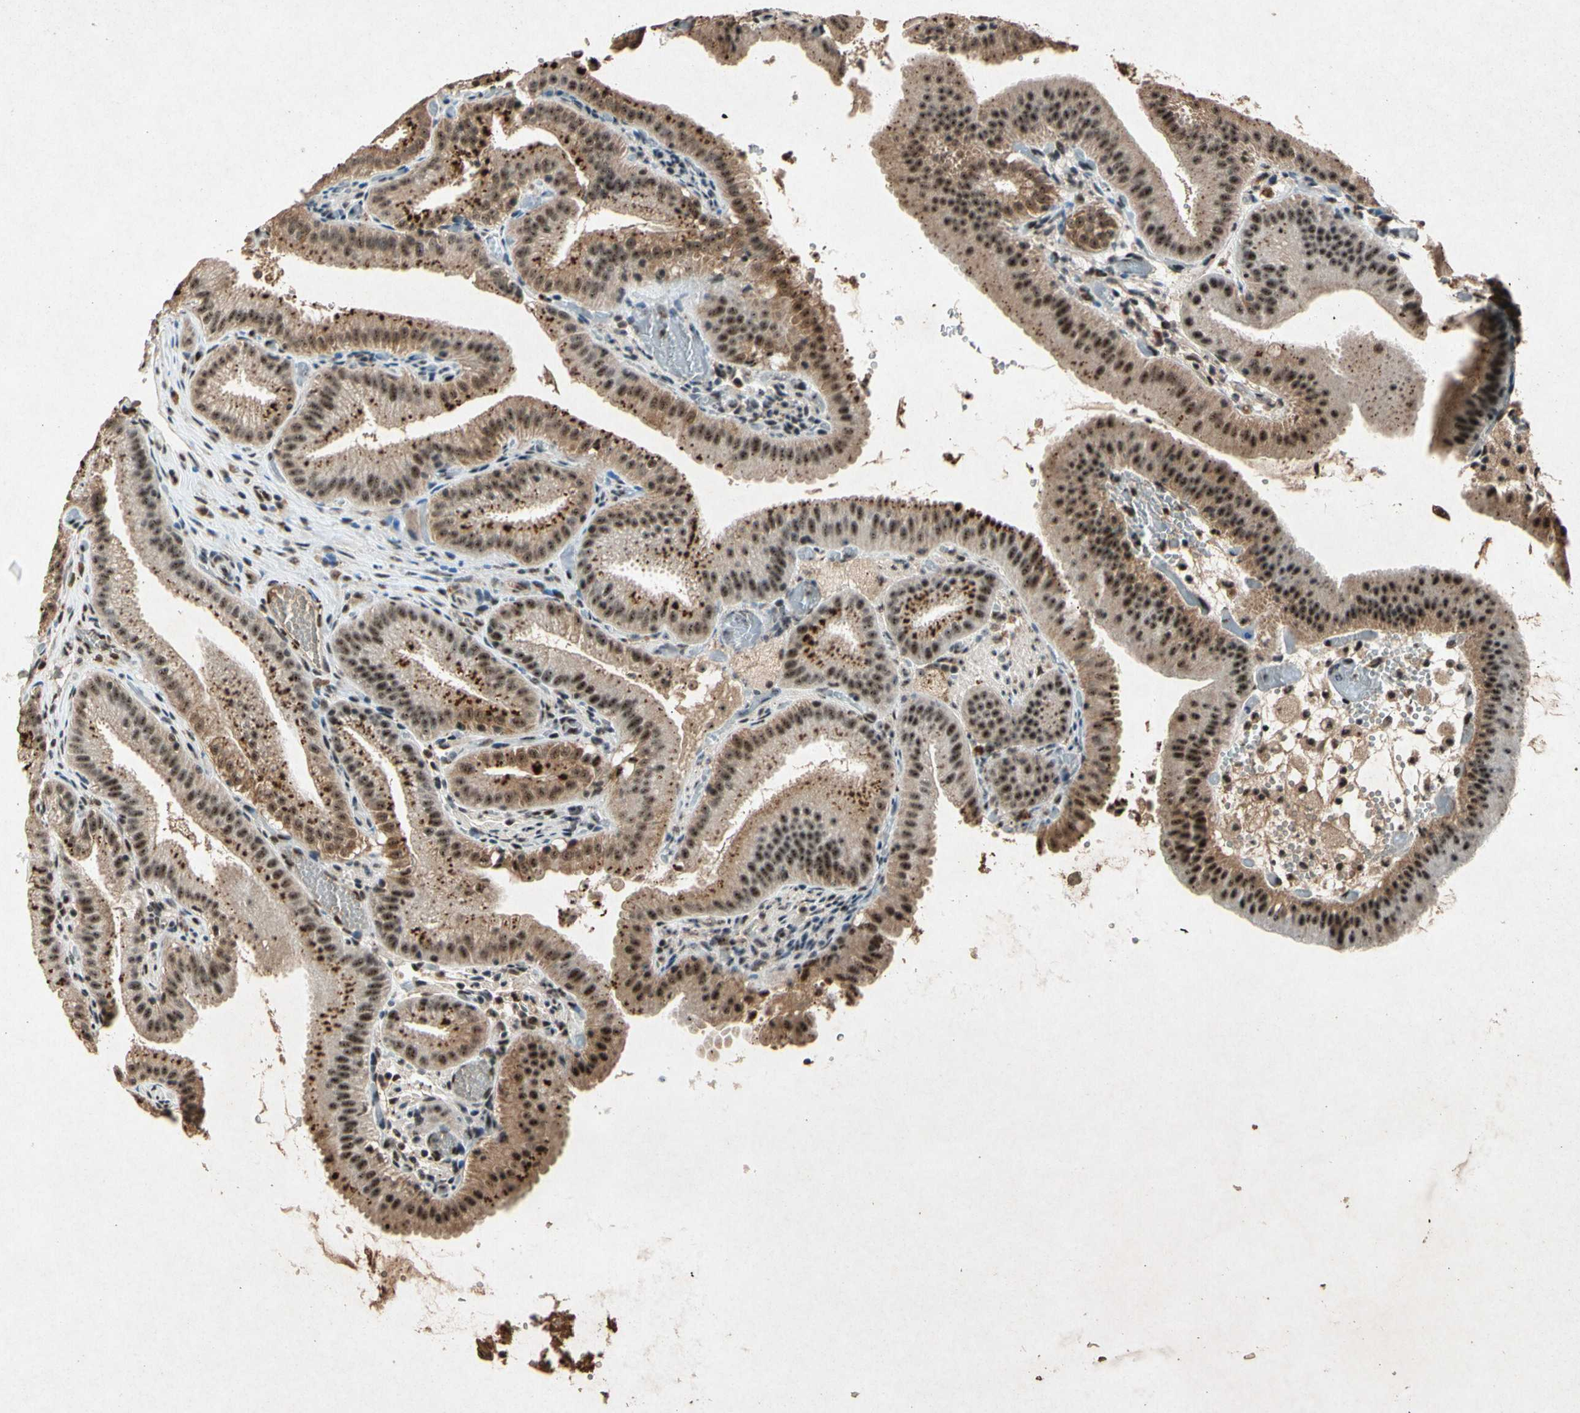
{"staining": {"intensity": "moderate", "quantity": ">75%", "location": "cytoplasmic/membranous,nuclear"}, "tissue": "gallbladder", "cell_type": "Glandular cells", "image_type": "normal", "snomed": [{"axis": "morphology", "description": "Normal tissue, NOS"}, {"axis": "topography", "description": "Gallbladder"}], "caption": "A medium amount of moderate cytoplasmic/membranous,nuclear expression is present in approximately >75% of glandular cells in benign gallbladder. (Stains: DAB (3,3'-diaminobenzidine) in brown, nuclei in blue, Microscopy: brightfield microscopy at high magnification).", "gene": "PML", "patient": {"sex": "male", "age": 54}}